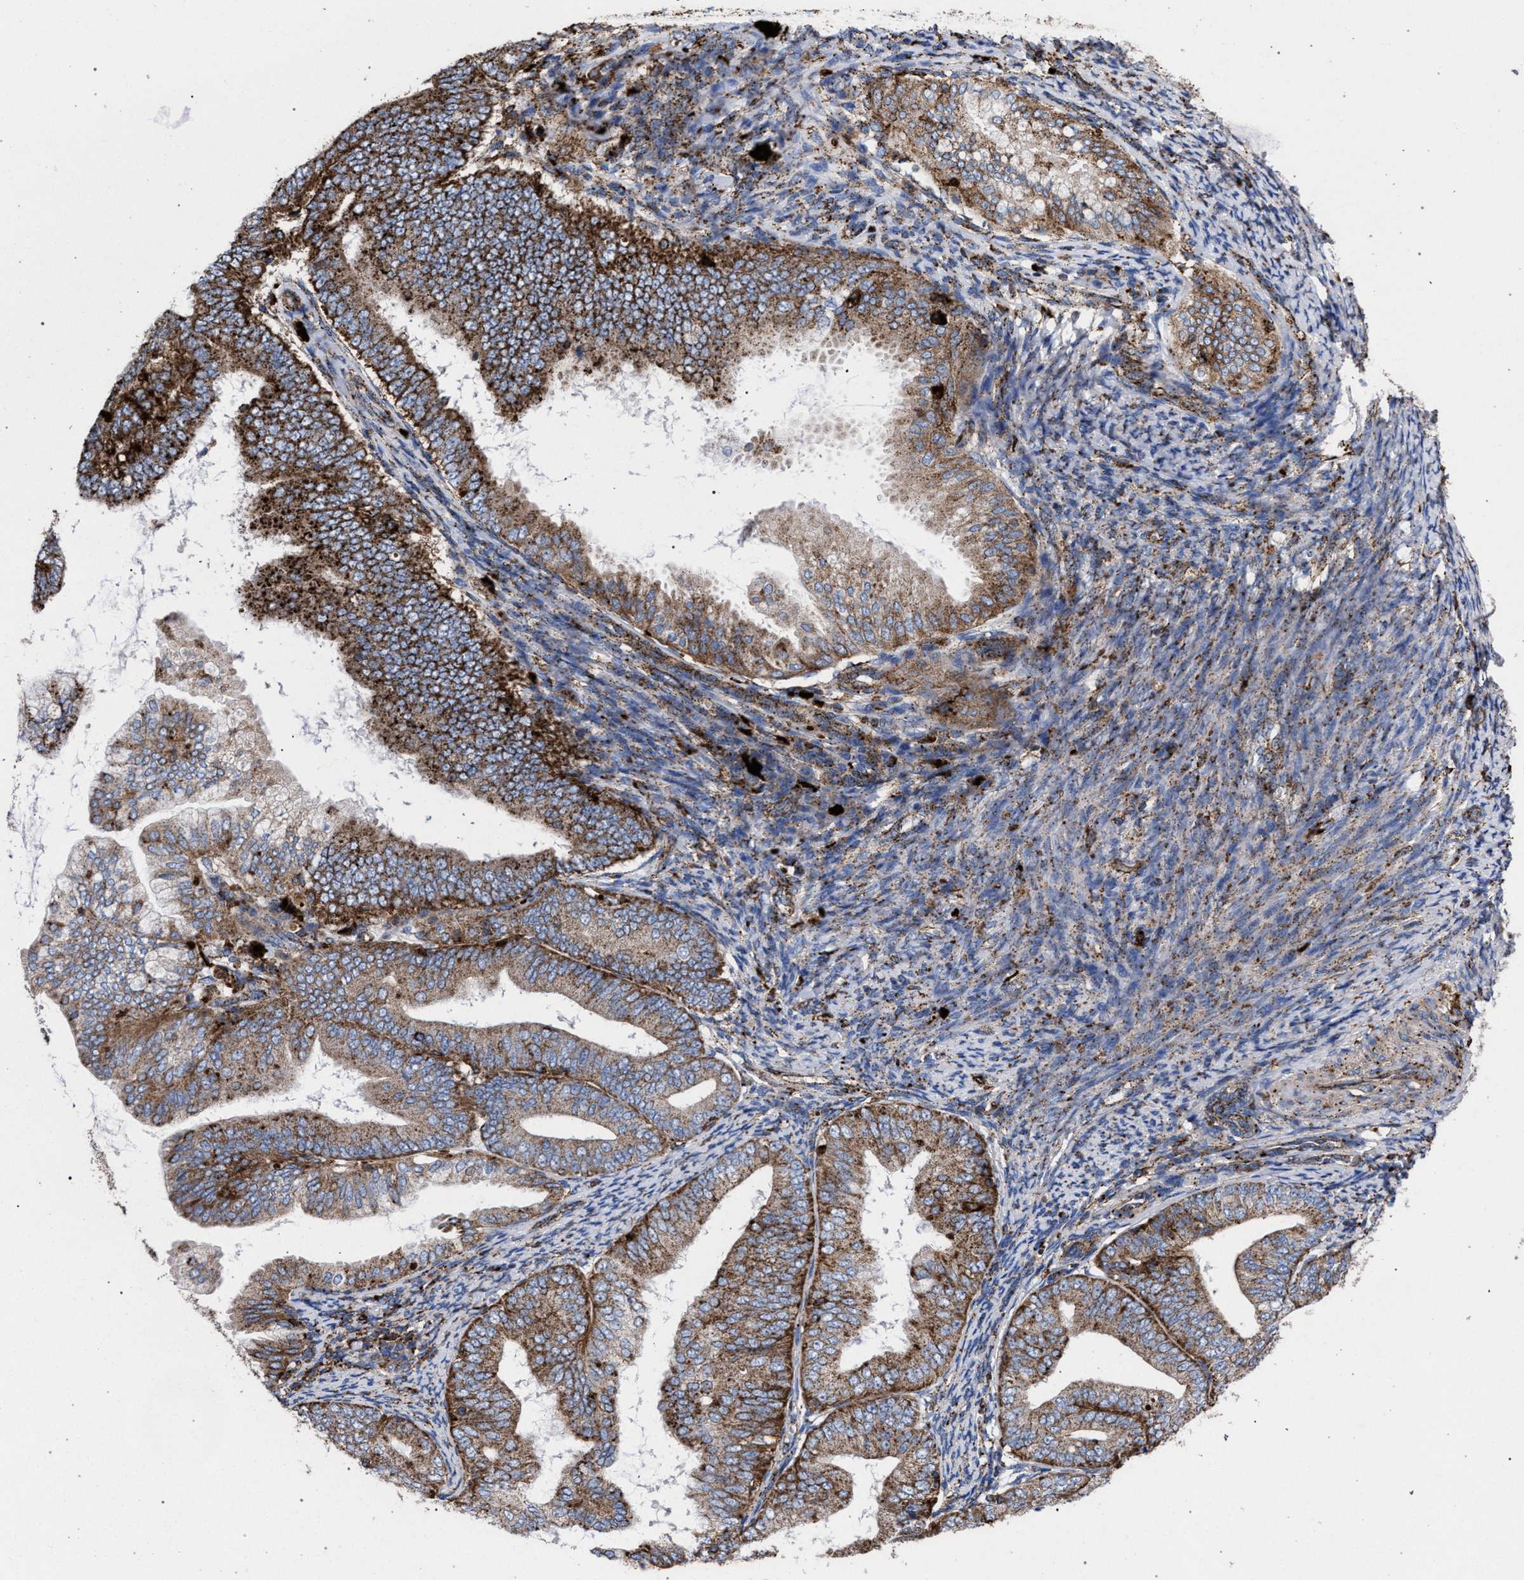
{"staining": {"intensity": "moderate", "quantity": ">75%", "location": "cytoplasmic/membranous"}, "tissue": "endometrial cancer", "cell_type": "Tumor cells", "image_type": "cancer", "snomed": [{"axis": "morphology", "description": "Adenocarcinoma, NOS"}, {"axis": "topography", "description": "Endometrium"}], "caption": "Endometrial cancer (adenocarcinoma) stained with a protein marker displays moderate staining in tumor cells.", "gene": "PPT1", "patient": {"sex": "female", "age": 63}}